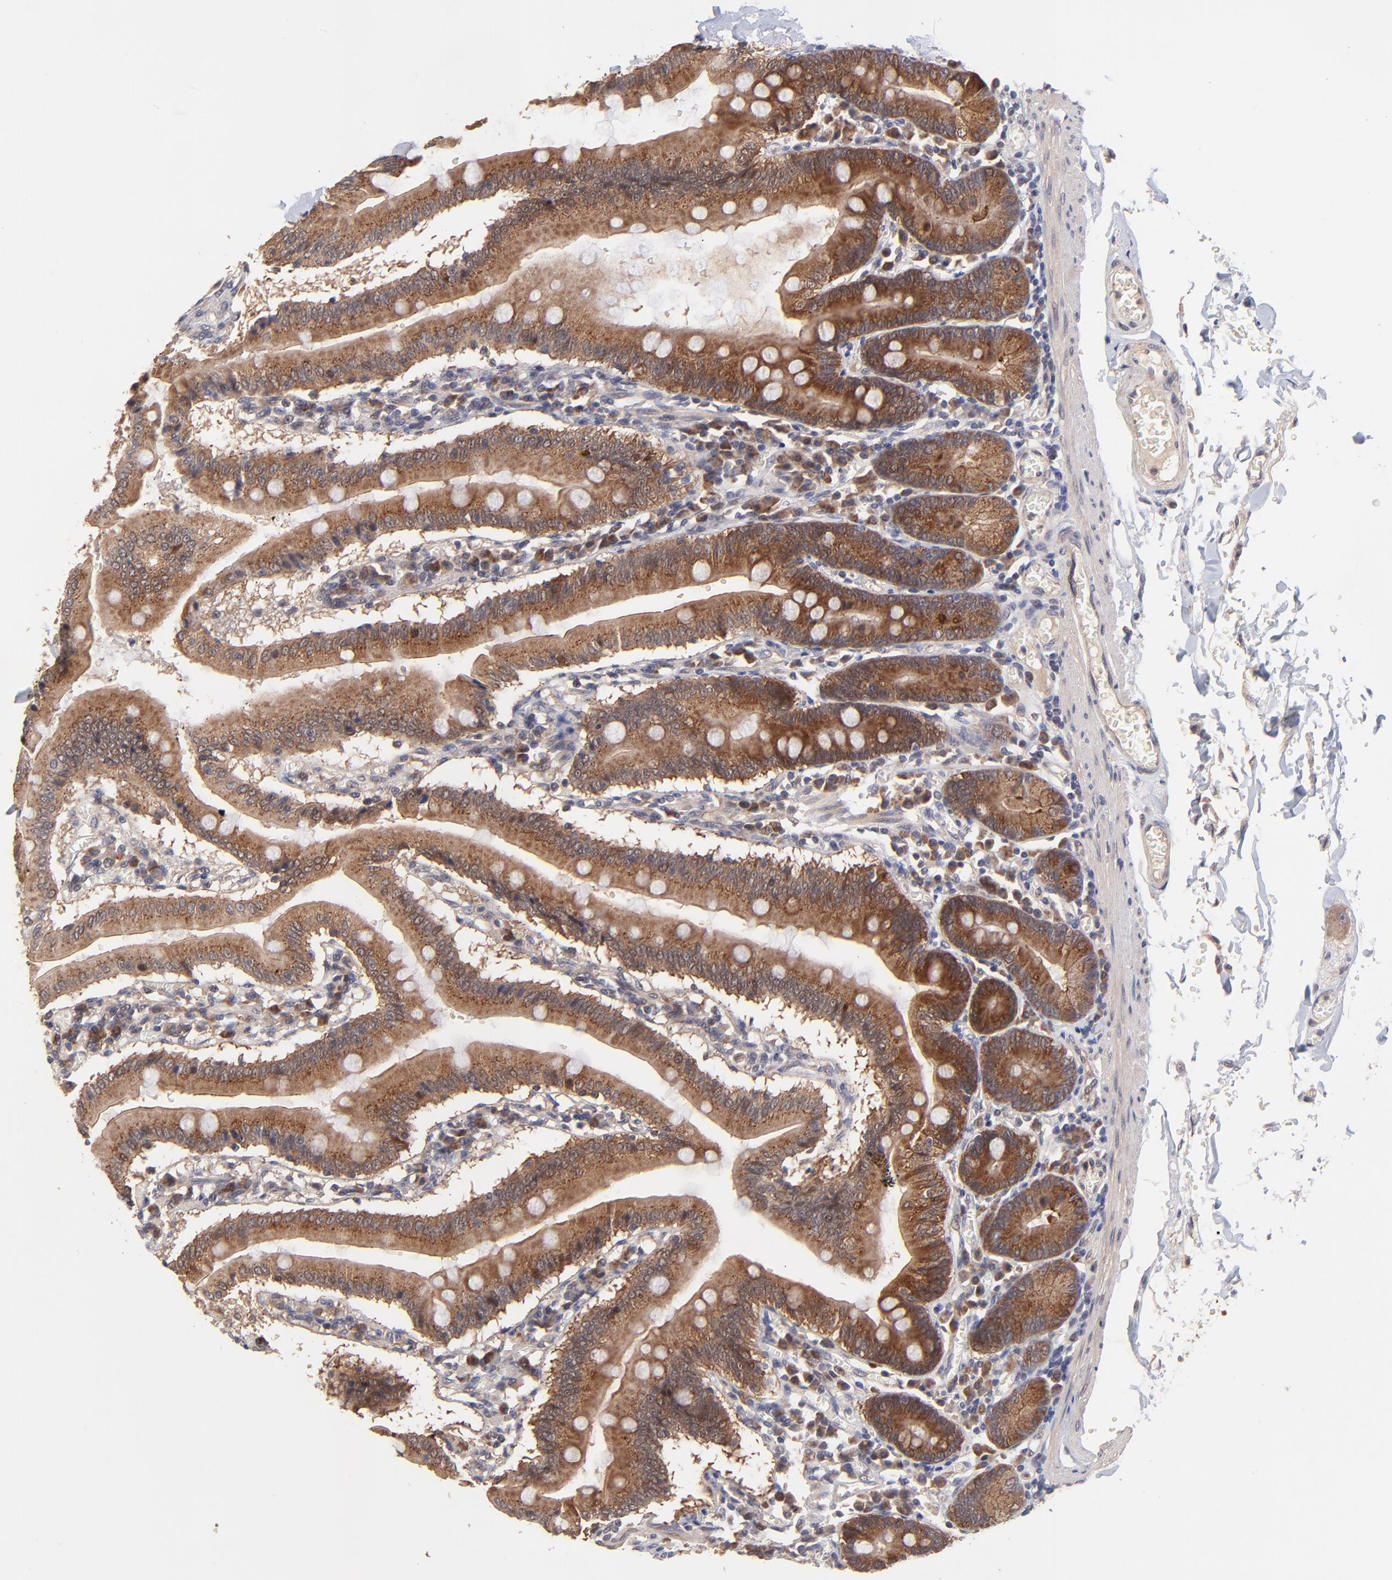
{"staining": {"intensity": "strong", "quantity": ">75%", "location": "cytoplasmic/membranous"}, "tissue": "small intestine", "cell_type": "Glandular cells", "image_type": "normal", "snomed": [{"axis": "morphology", "description": "Normal tissue, NOS"}, {"axis": "topography", "description": "Small intestine"}], "caption": "Strong cytoplasmic/membranous expression for a protein is present in about >75% of glandular cells of benign small intestine using IHC.", "gene": "BAIAP2L2", "patient": {"sex": "male", "age": 71}}